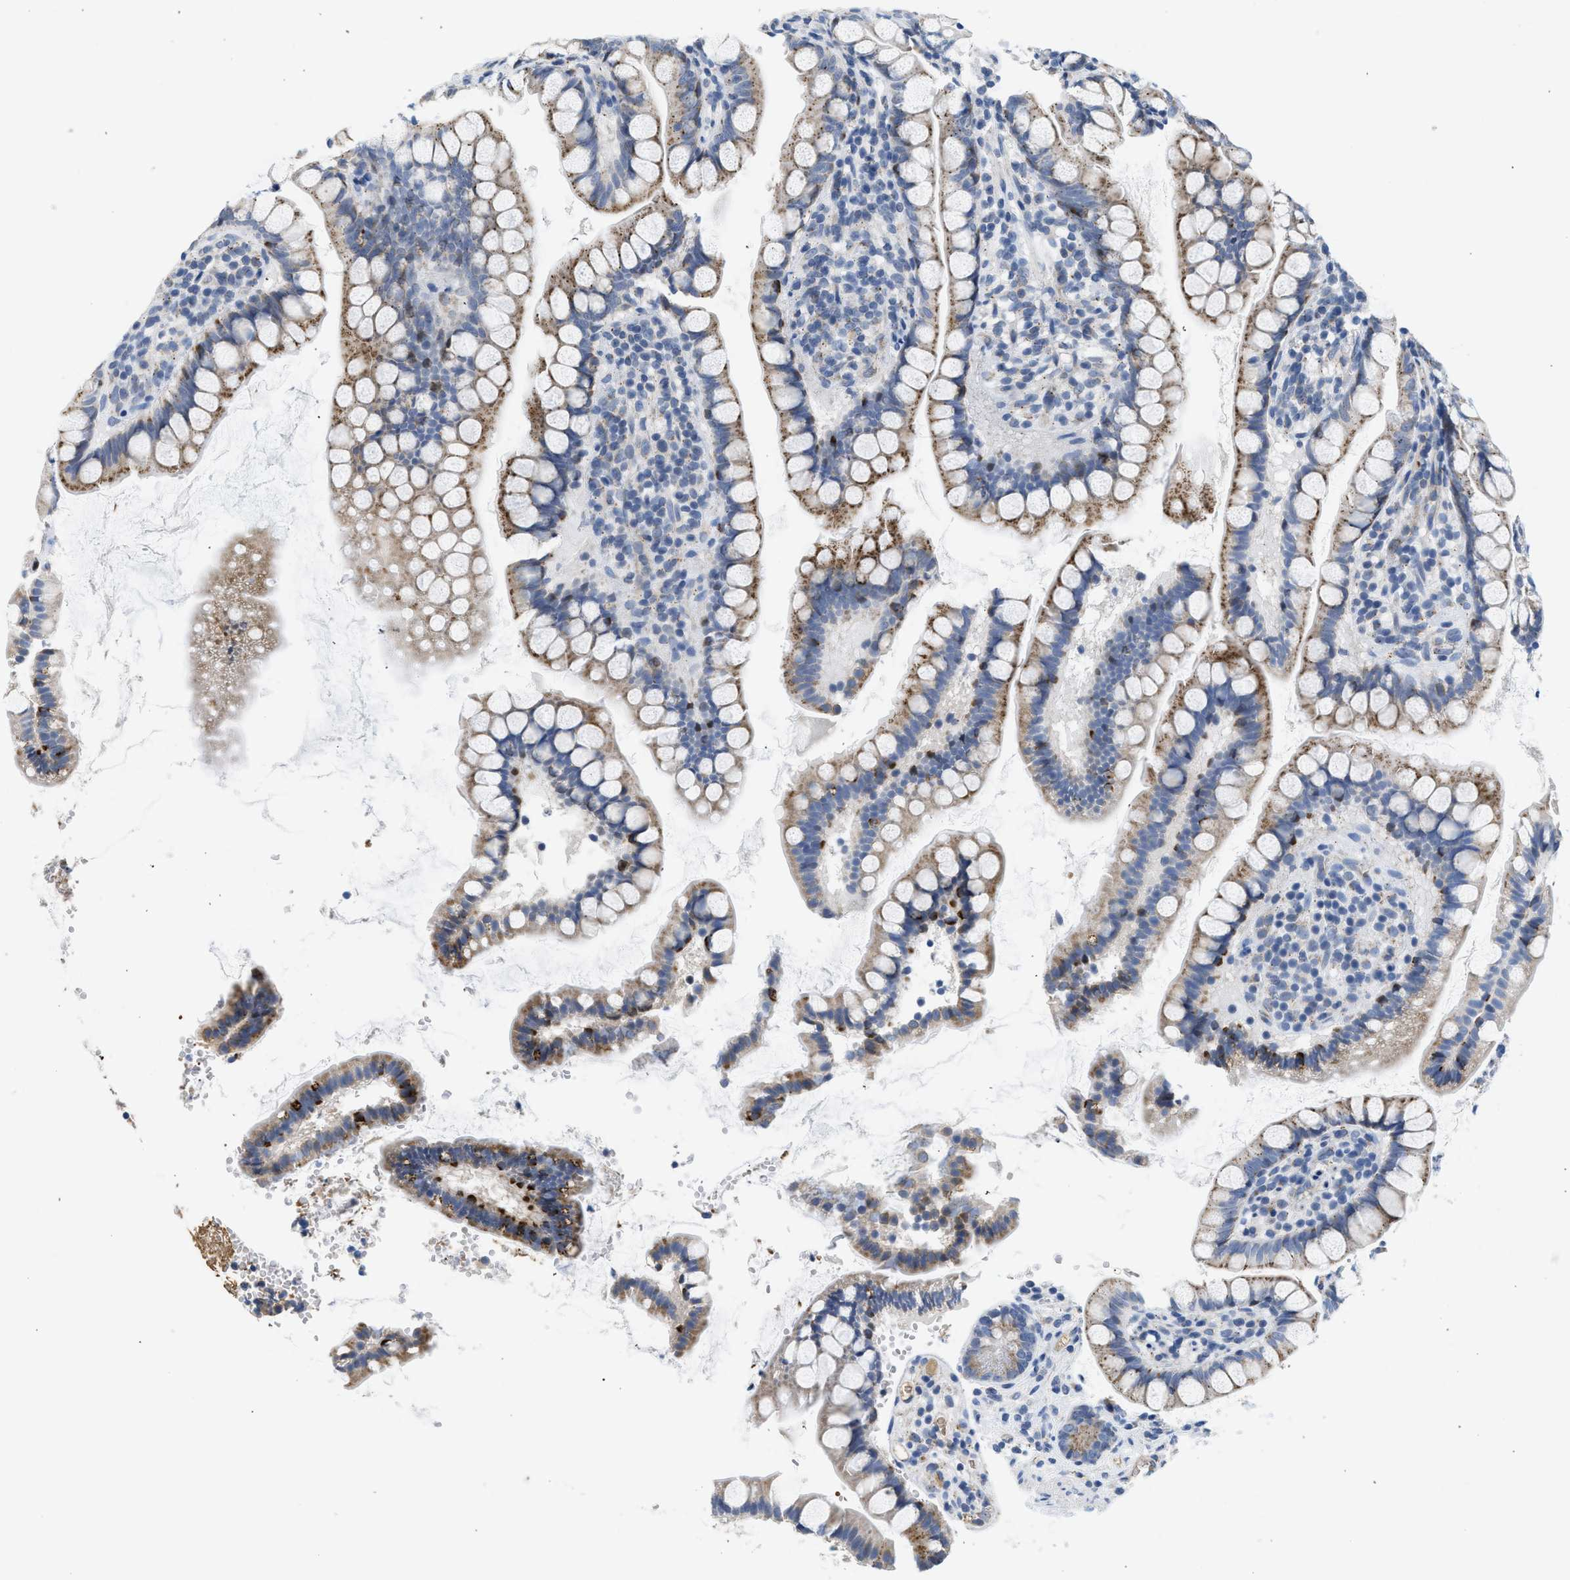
{"staining": {"intensity": "moderate", "quantity": "25%-75%", "location": "cytoplasmic/membranous"}, "tissue": "small intestine", "cell_type": "Glandular cells", "image_type": "normal", "snomed": [{"axis": "morphology", "description": "Normal tissue, NOS"}, {"axis": "topography", "description": "Small intestine"}], "caption": "Immunohistochemical staining of normal human small intestine shows moderate cytoplasmic/membranous protein expression in about 25%-75% of glandular cells. Immunohistochemistry stains the protein of interest in brown and the nuclei are stained blue.", "gene": "PIM1", "patient": {"sex": "female", "age": 84}}